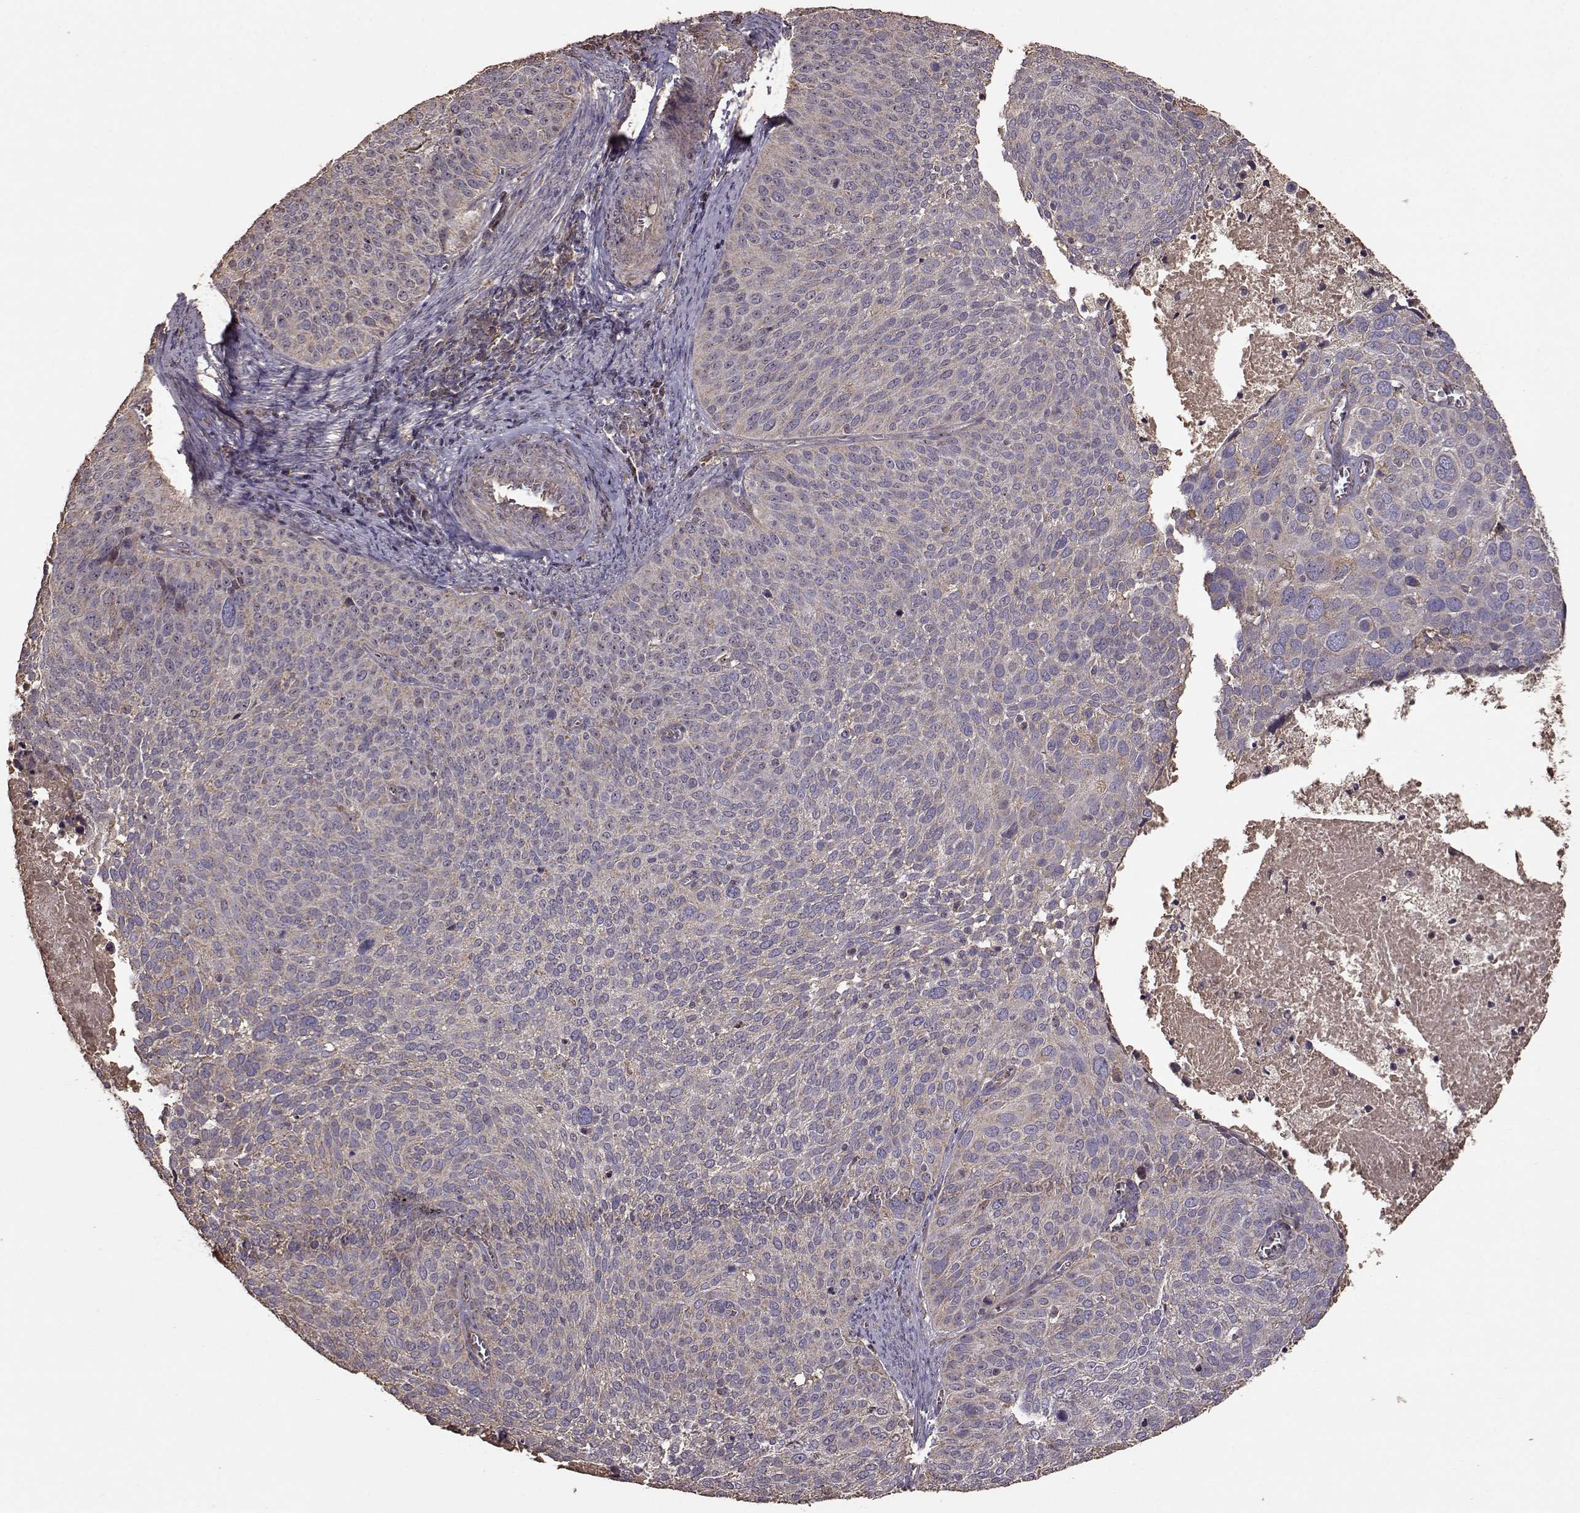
{"staining": {"intensity": "weak", "quantity": "<25%", "location": "cytoplasmic/membranous"}, "tissue": "cervical cancer", "cell_type": "Tumor cells", "image_type": "cancer", "snomed": [{"axis": "morphology", "description": "Squamous cell carcinoma, NOS"}, {"axis": "topography", "description": "Cervix"}], "caption": "This is an IHC image of cervical squamous cell carcinoma. There is no positivity in tumor cells.", "gene": "PTGES2", "patient": {"sex": "female", "age": 39}}